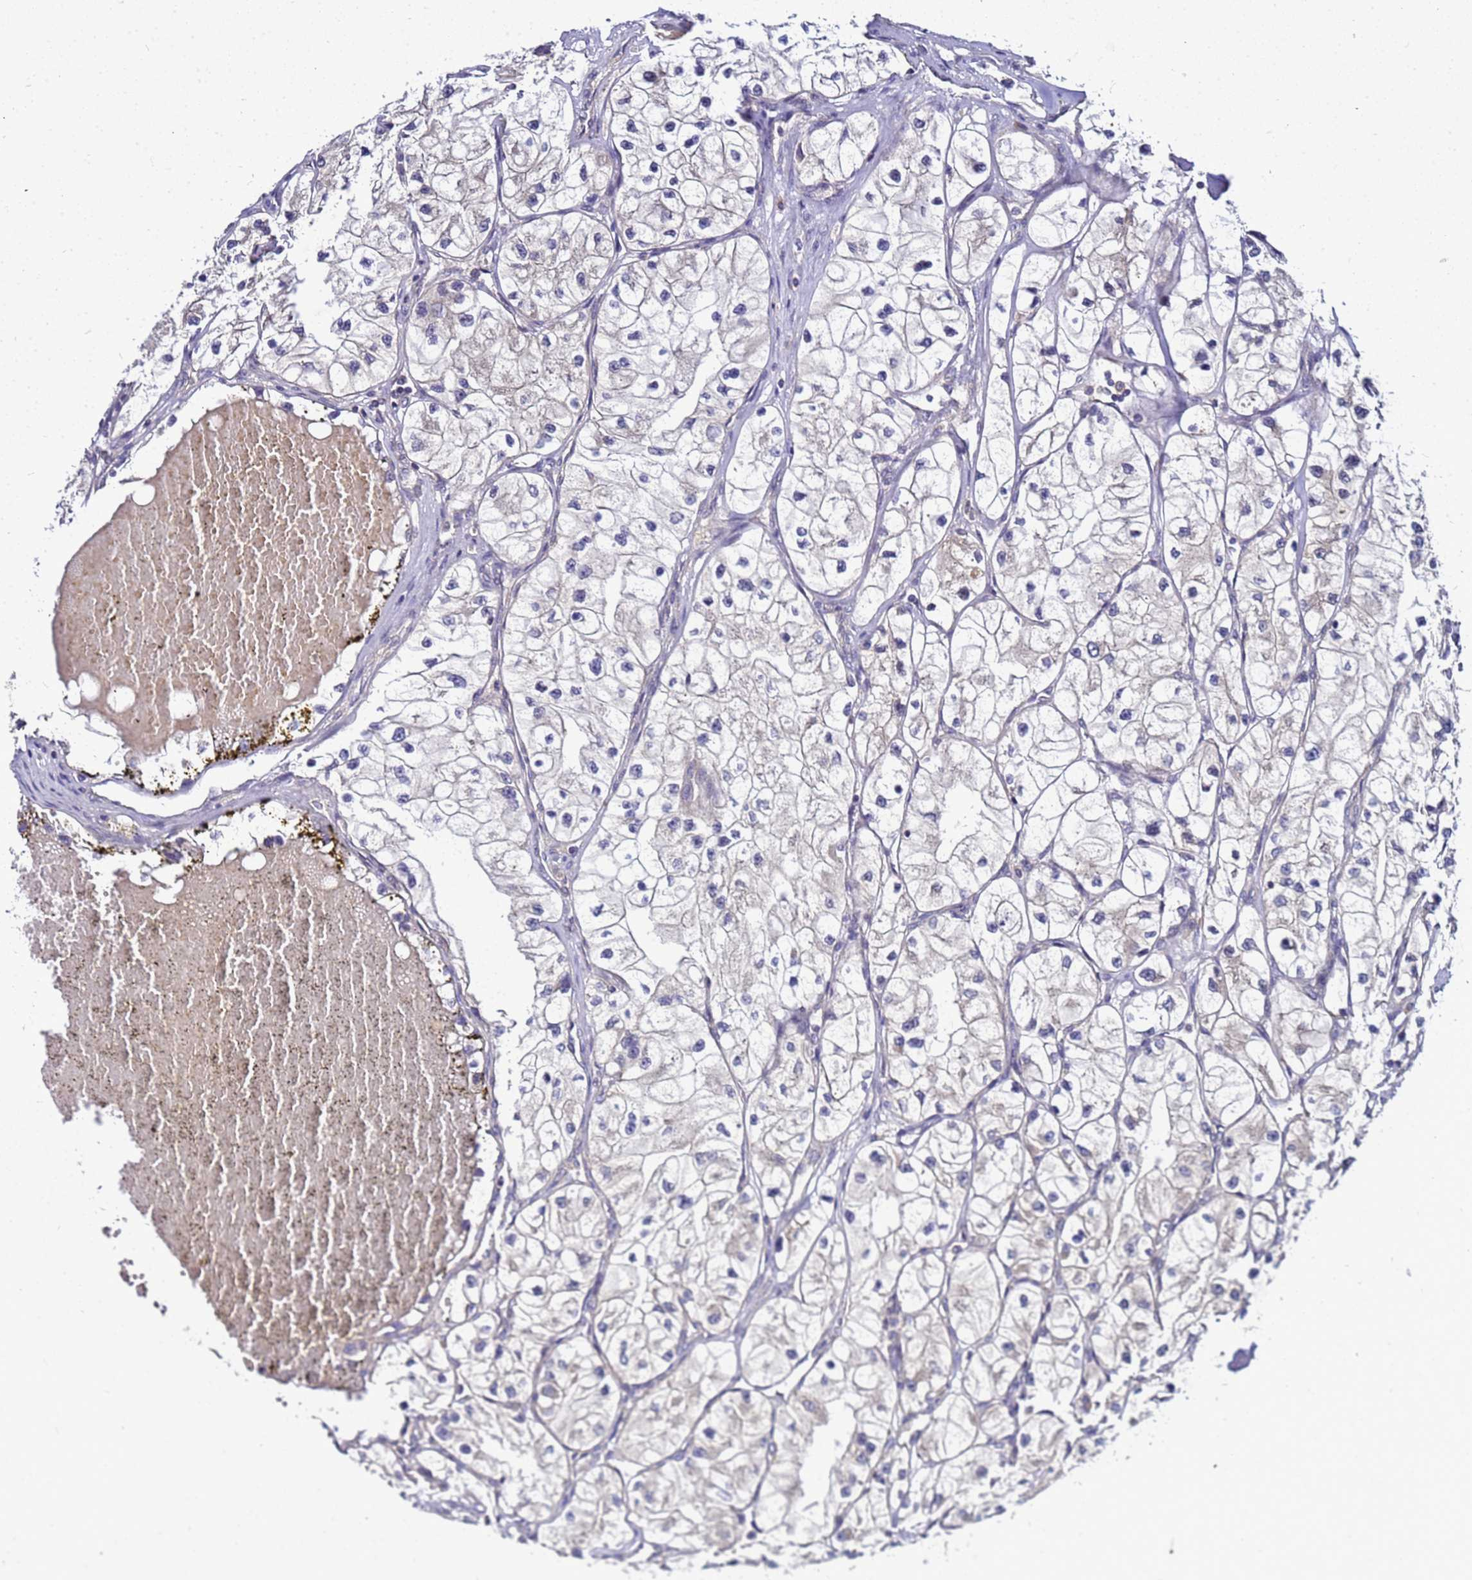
{"staining": {"intensity": "negative", "quantity": "none", "location": "none"}, "tissue": "renal cancer", "cell_type": "Tumor cells", "image_type": "cancer", "snomed": [{"axis": "morphology", "description": "Adenocarcinoma, NOS"}, {"axis": "topography", "description": "Kidney"}], "caption": "This is an IHC micrograph of human adenocarcinoma (renal). There is no positivity in tumor cells.", "gene": "SAT1", "patient": {"sex": "female", "age": 57}}